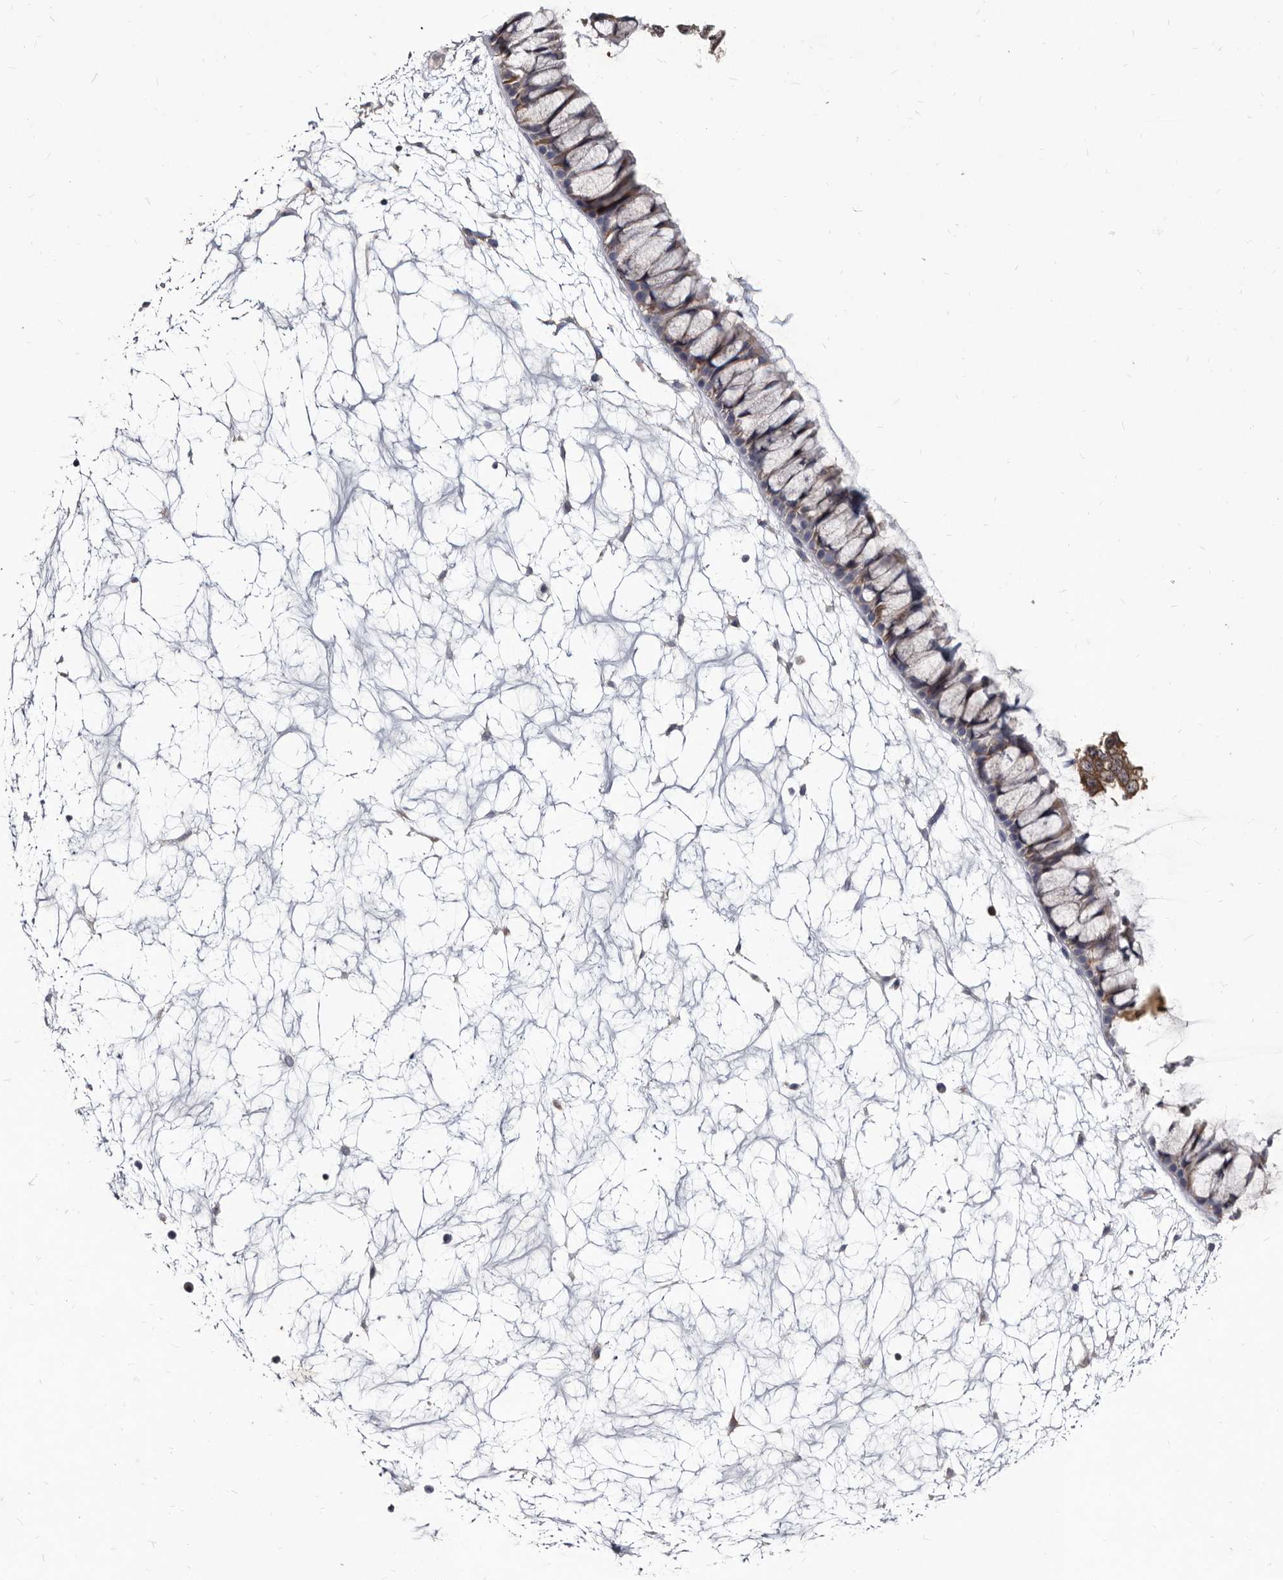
{"staining": {"intensity": "weak", "quantity": "25%-75%", "location": "cytoplasmic/membranous"}, "tissue": "nasopharynx", "cell_type": "Respiratory epithelial cells", "image_type": "normal", "snomed": [{"axis": "morphology", "description": "Normal tissue, NOS"}, {"axis": "topography", "description": "Nasopharynx"}], "caption": "The immunohistochemical stain shows weak cytoplasmic/membranous positivity in respiratory epithelial cells of benign nasopharynx.", "gene": "ABCF2", "patient": {"sex": "male", "age": 64}}